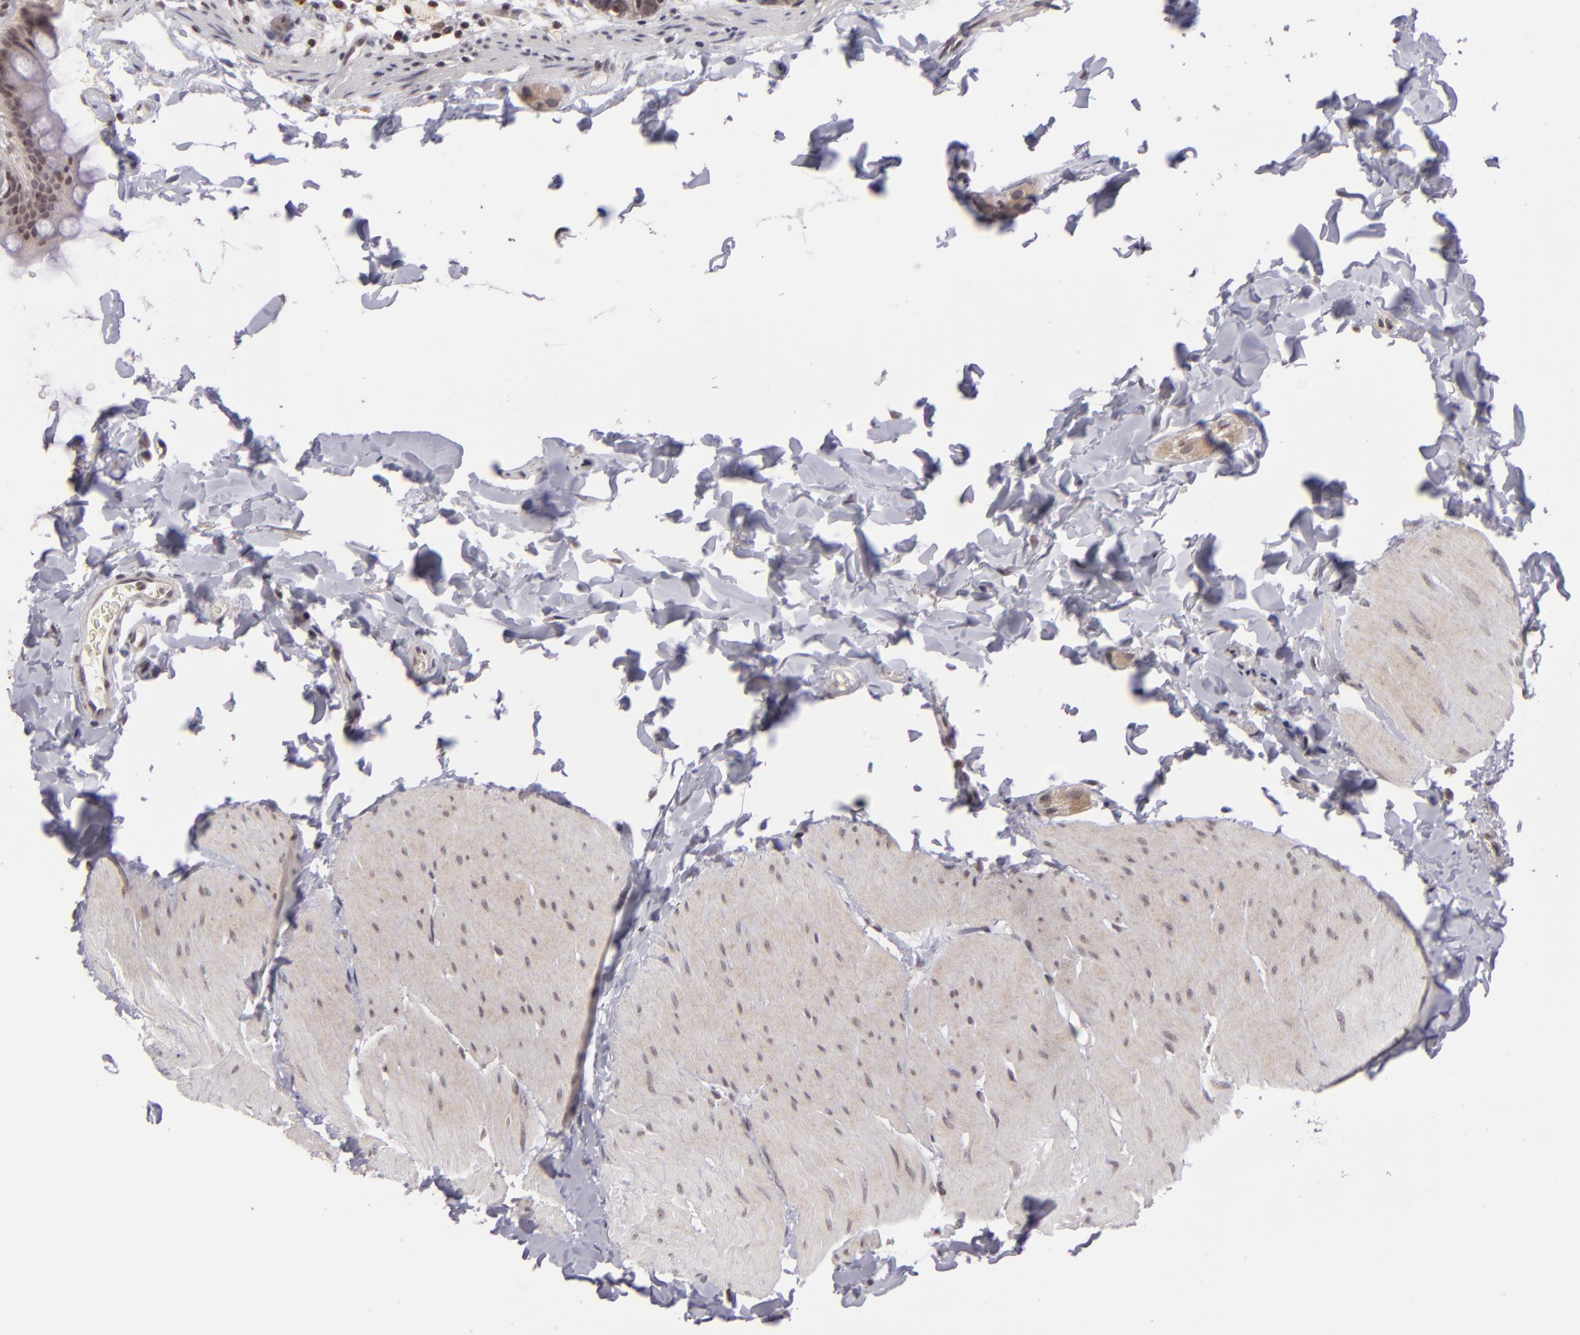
{"staining": {"intensity": "weak", "quantity": ">75%", "location": "nuclear"}, "tissue": "colon", "cell_type": "Endothelial cells", "image_type": "normal", "snomed": [{"axis": "morphology", "description": "Normal tissue, NOS"}, {"axis": "topography", "description": "Smooth muscle"}, {"axis": "topography", "description": "Colon"}], "caption": "This image reveals unremarkable colon stained with IHC to label a protein in brown. The nuclear of endothelial cells show weak positivity for the protein. Nuclei are counter-stained blue.", "gene": "AKAP6", "patient": {"sex": "male", "age": 67}}